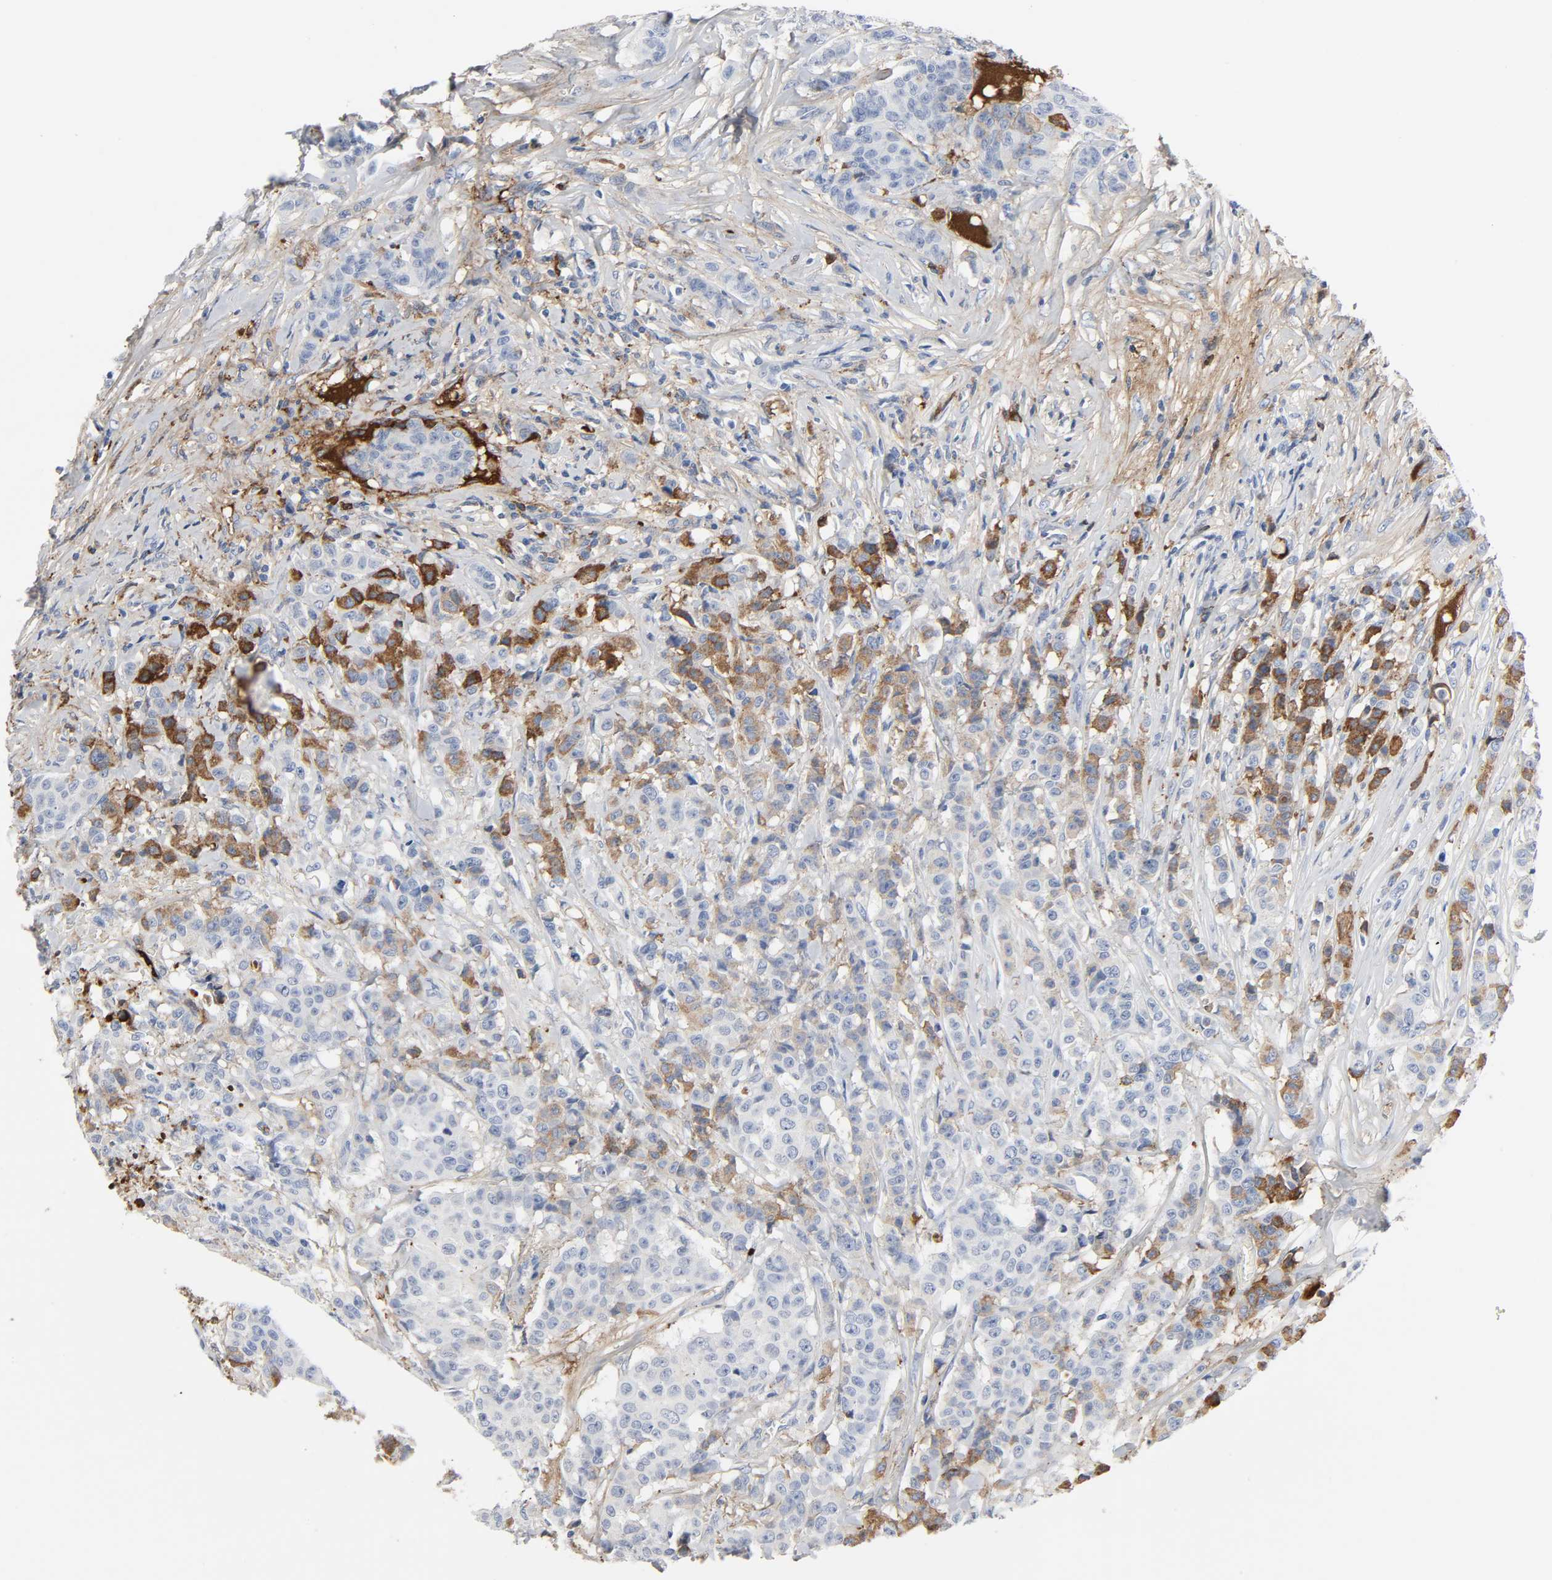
{"staining": {"intensity": "strong", "quantity": "25%-75%", "location": "cytoplasmic/membranous"}, "tissue": "breast cancer", "cell_type": "Tumor cells", "image_type": "cancer", "snomed": [{"axis": "morphology", "description": "Duct carcinoma"}, {"axis": "topography", "description": "Breast"}], "caption": "An immunohistochemistry histopathology image of neoplastic tissue is shown. Protein staining in brown shows strong cytoplasmic/membranous positivity in breast invasive ductal carcinoma within tumor cells.", "gene": "C3", "patient": {"sex": "female", "age": 40}}